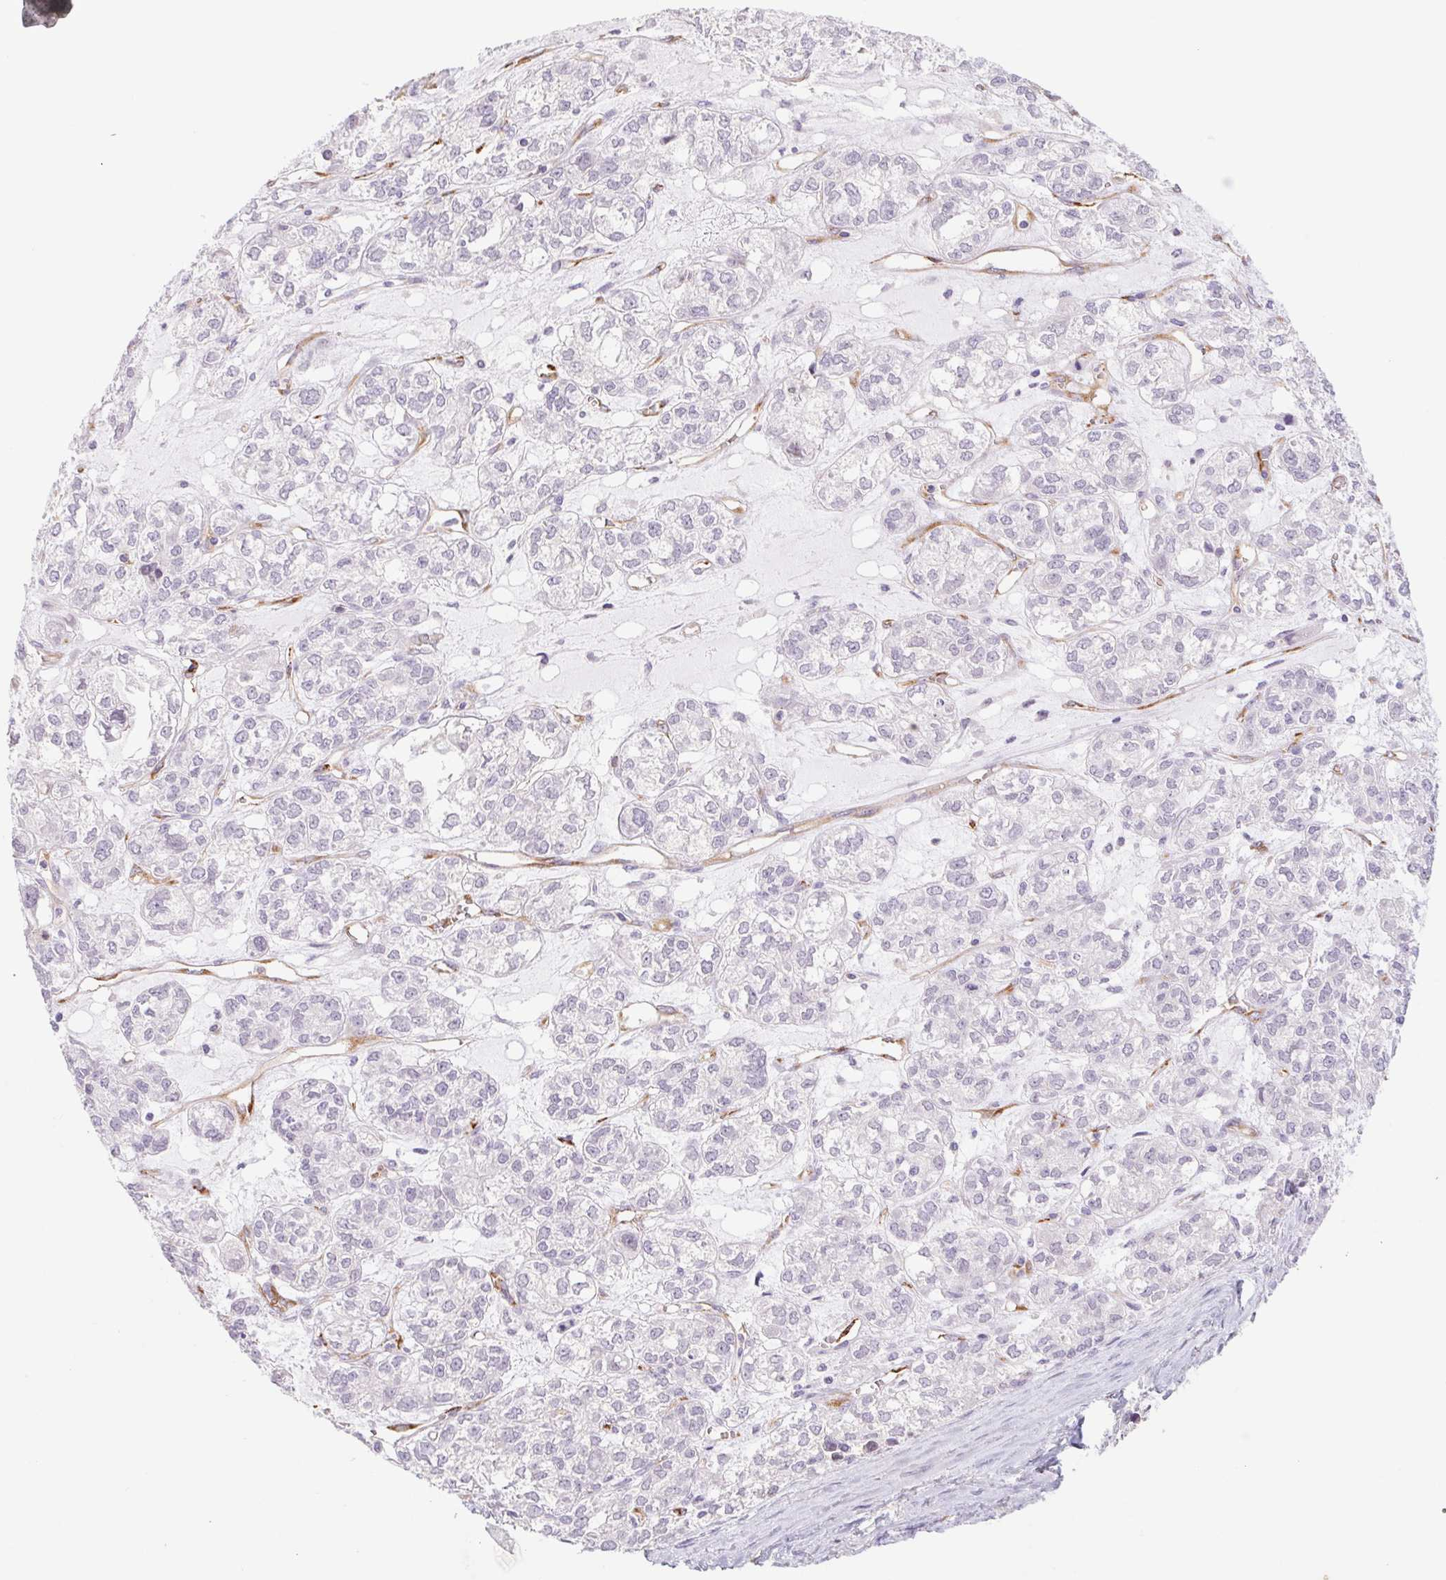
{"staining": {"intensity": "negative", "quantity": "none", "location": "none"}, "tissue": "ovarian cancer", "cell_type": "Tumor cells", "image_type": "cancer", "snomed": [{"axis": "morphology", "description": "Carcinoma, endometroid"}, {"axis": "topography", "description": "Ovary"}], "caption": "Ovarian endometroid carcinoma stained for a protein using IHC reveals no expression tumor cells.", "gene": "IGFL3", "patient": {"sex": "female", "age": 64}}